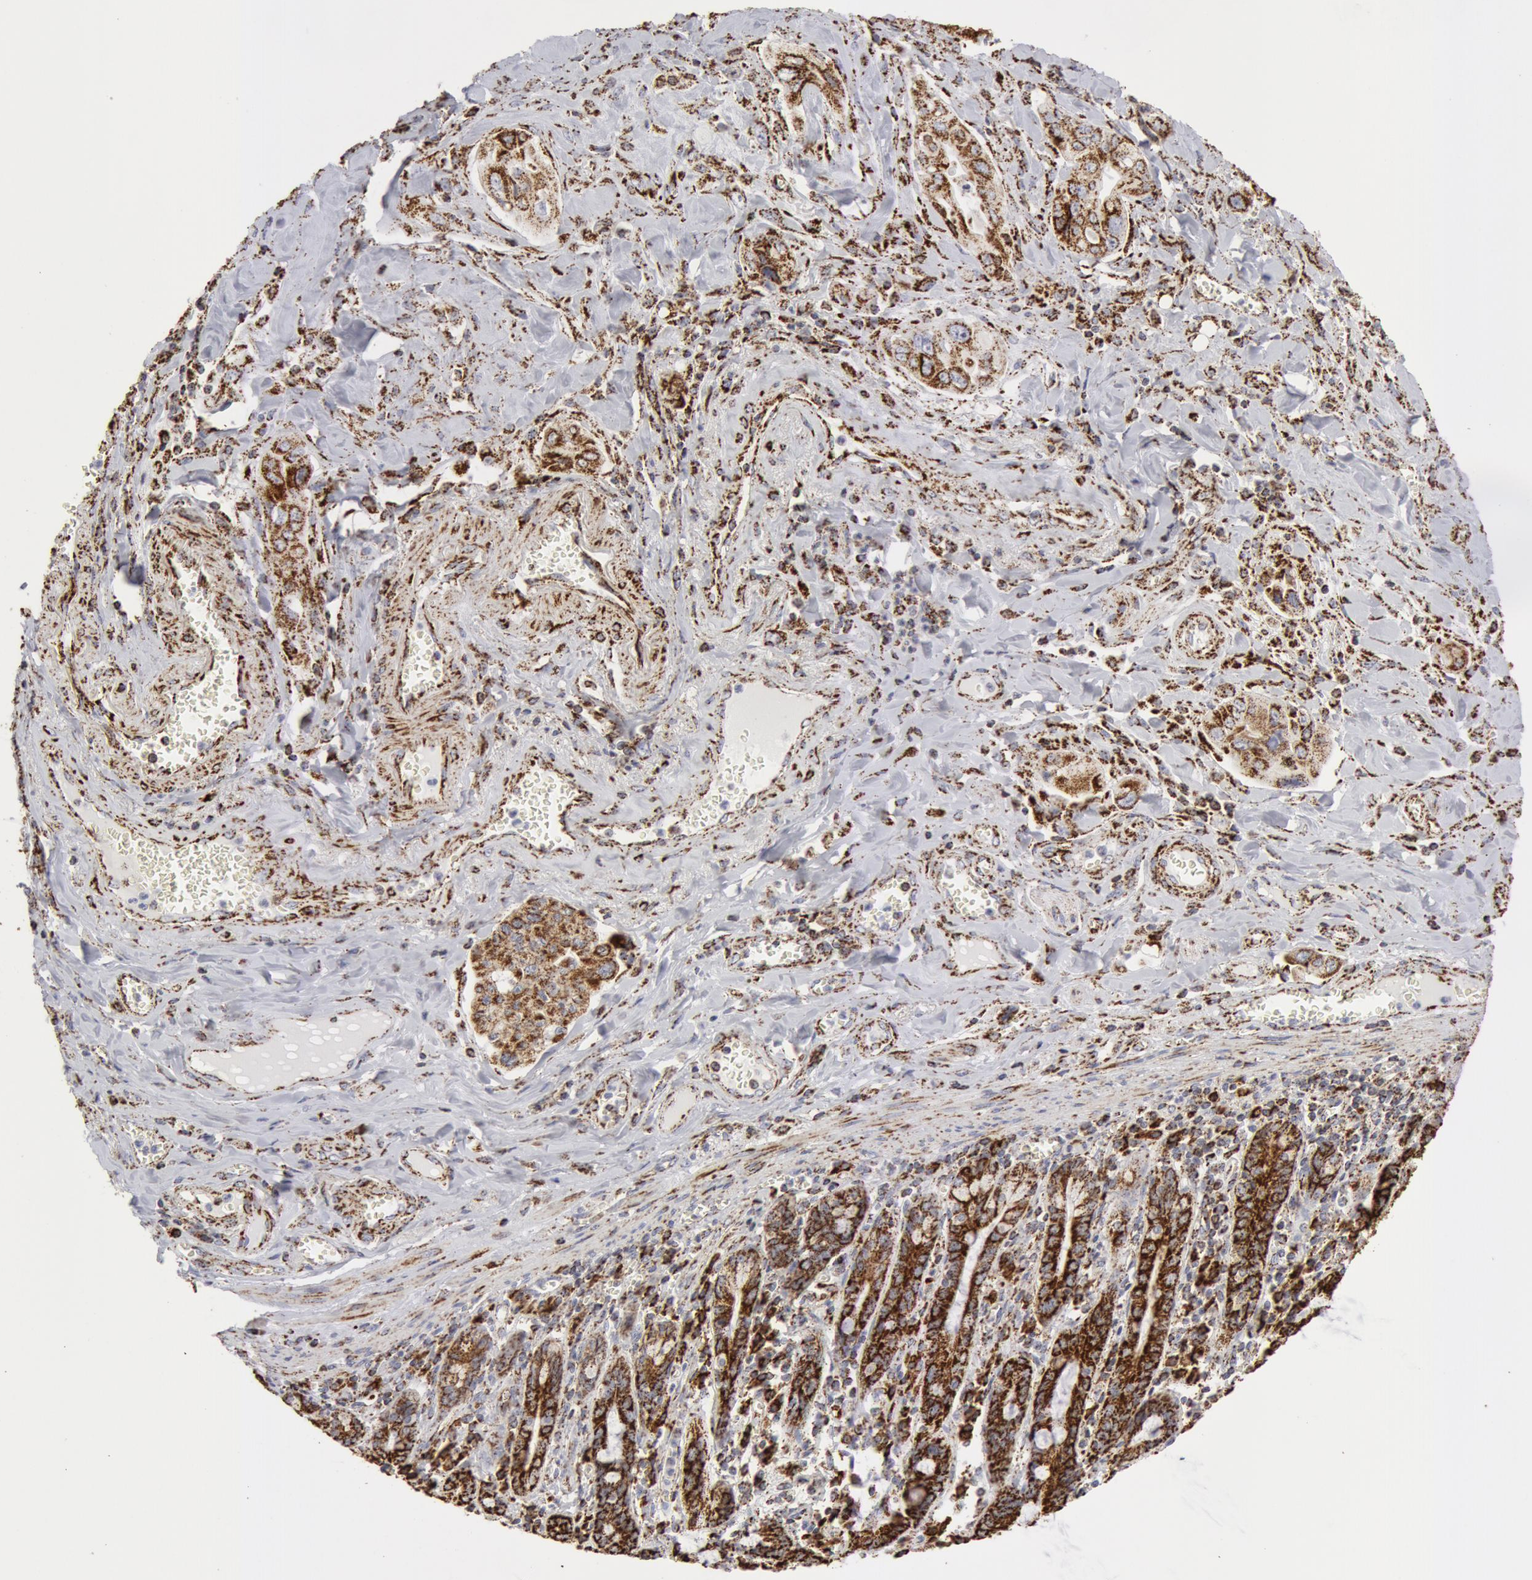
{"staining": {"intensity": "moderate", "quantity": ">75%", "location": "cytoplasmic/membranous"}, "tissue": "pancreatic cancer", "cell_type": "Tumor cells", "image_type": "cancer", "snomed": [{"axis": "morphology", "description": "Adenocarcinoma, NOS"}, {"axis": "topography", "description": "Pancreas"}], "caption": "Approximately >75% of tumor cells in adenocarcinoma (pancreatic) exhibit moderate cytoplasmic/membranous protein positivity as visualized by brown immunohistochemical staining.", "gene": "ATP5F1B", "patient": {"sex": "male", "age": 77}}